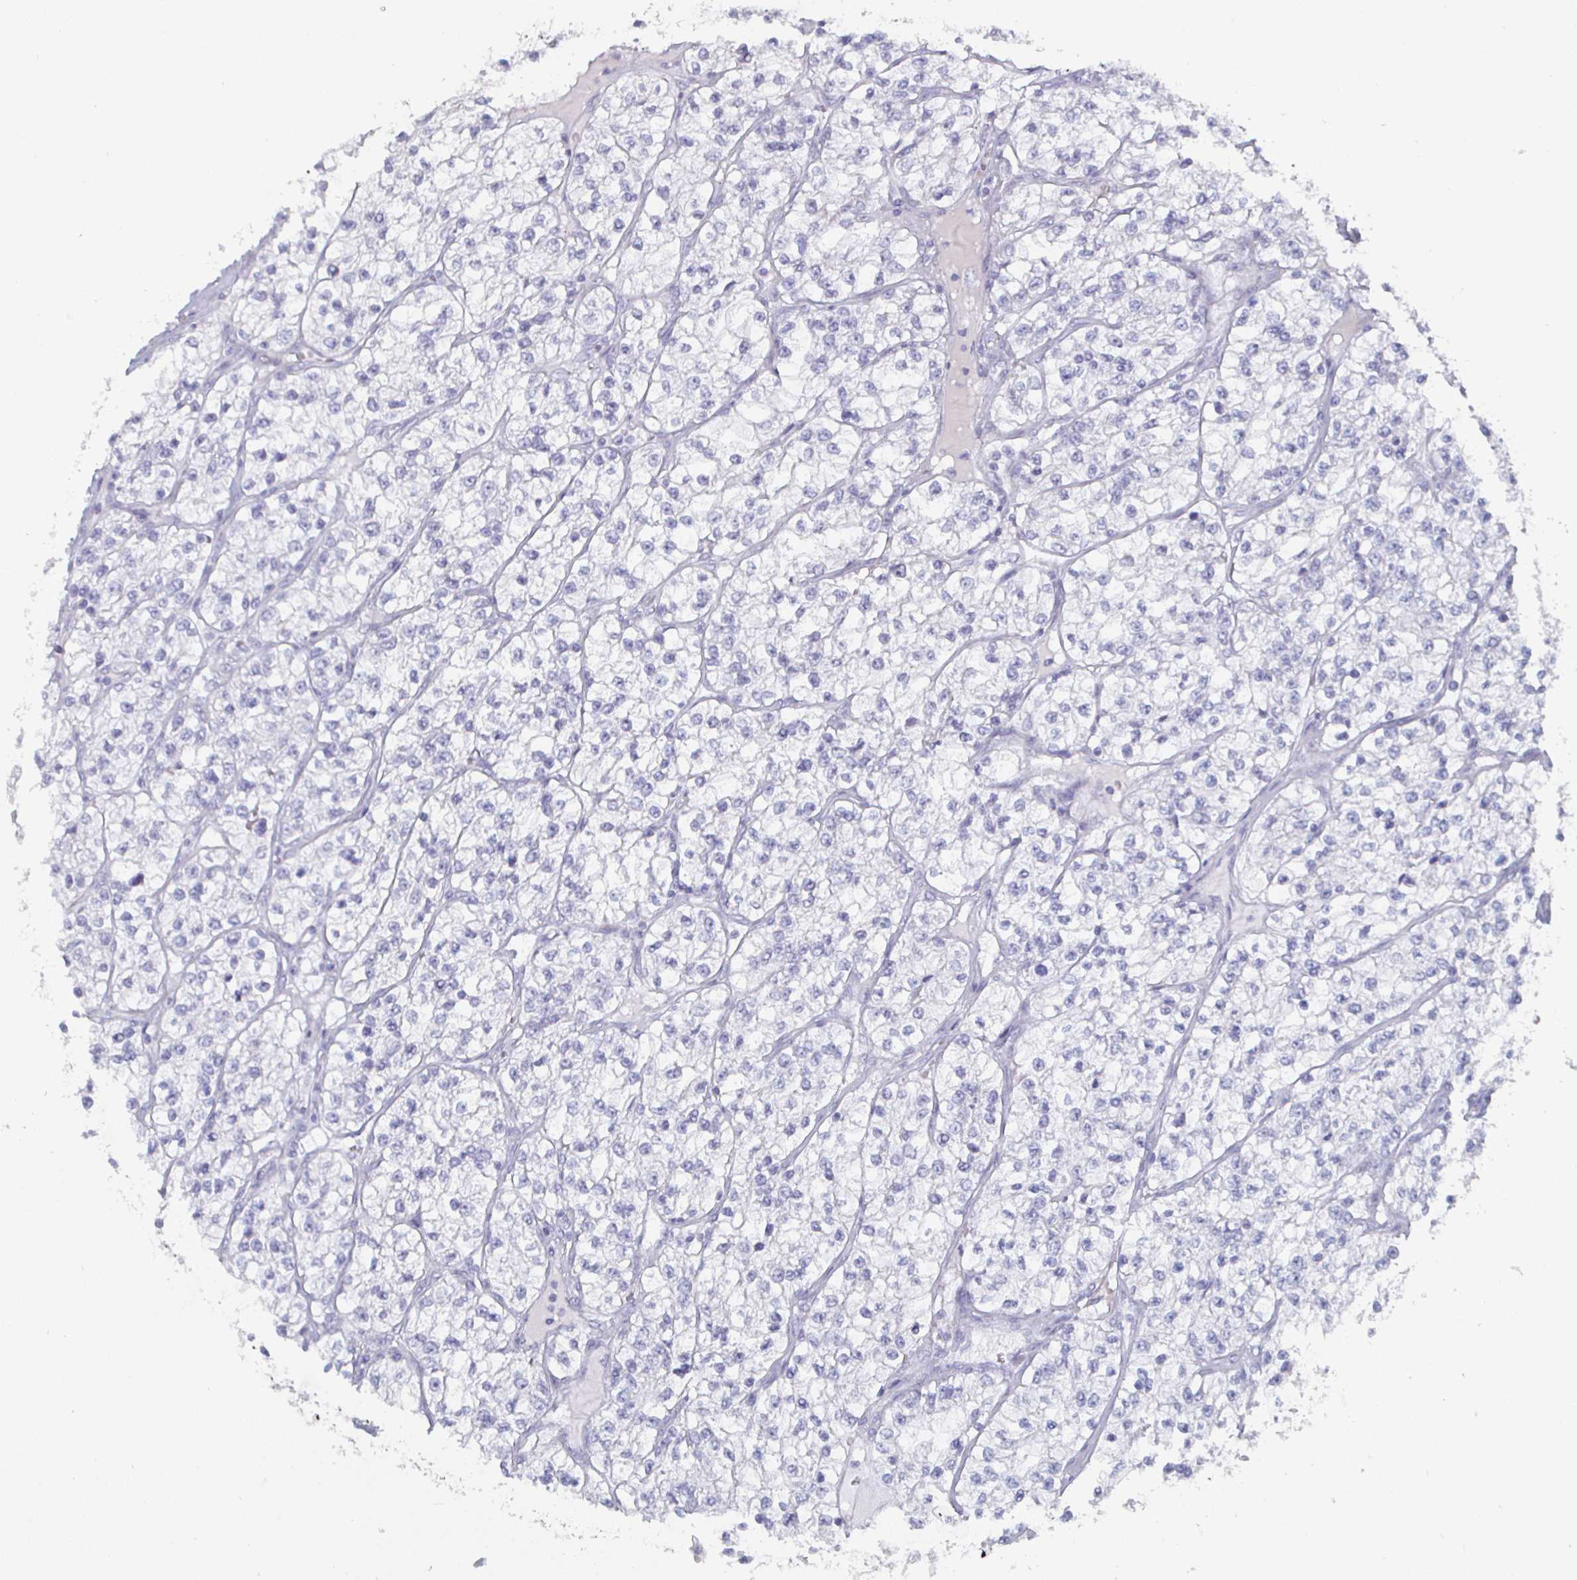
{"staining": {"intensity": "negative", "quantity": "none", "location": "none"}, "tissue": "renal cancer", "cell_type": "Tumor cells", "image_type": "cancer", "snomed": [{"axis": "morphology", "description": "Adenocarcinoma, NOS"}, {"axis": "topography", "description": "Kidney"}], "caption": "Micrograph shows no protein staining in tumor cells of adenocarcinoma (renal) tissue.", "gene": "DMRTB1", "patient": {"sex": "female", "age": 57}}